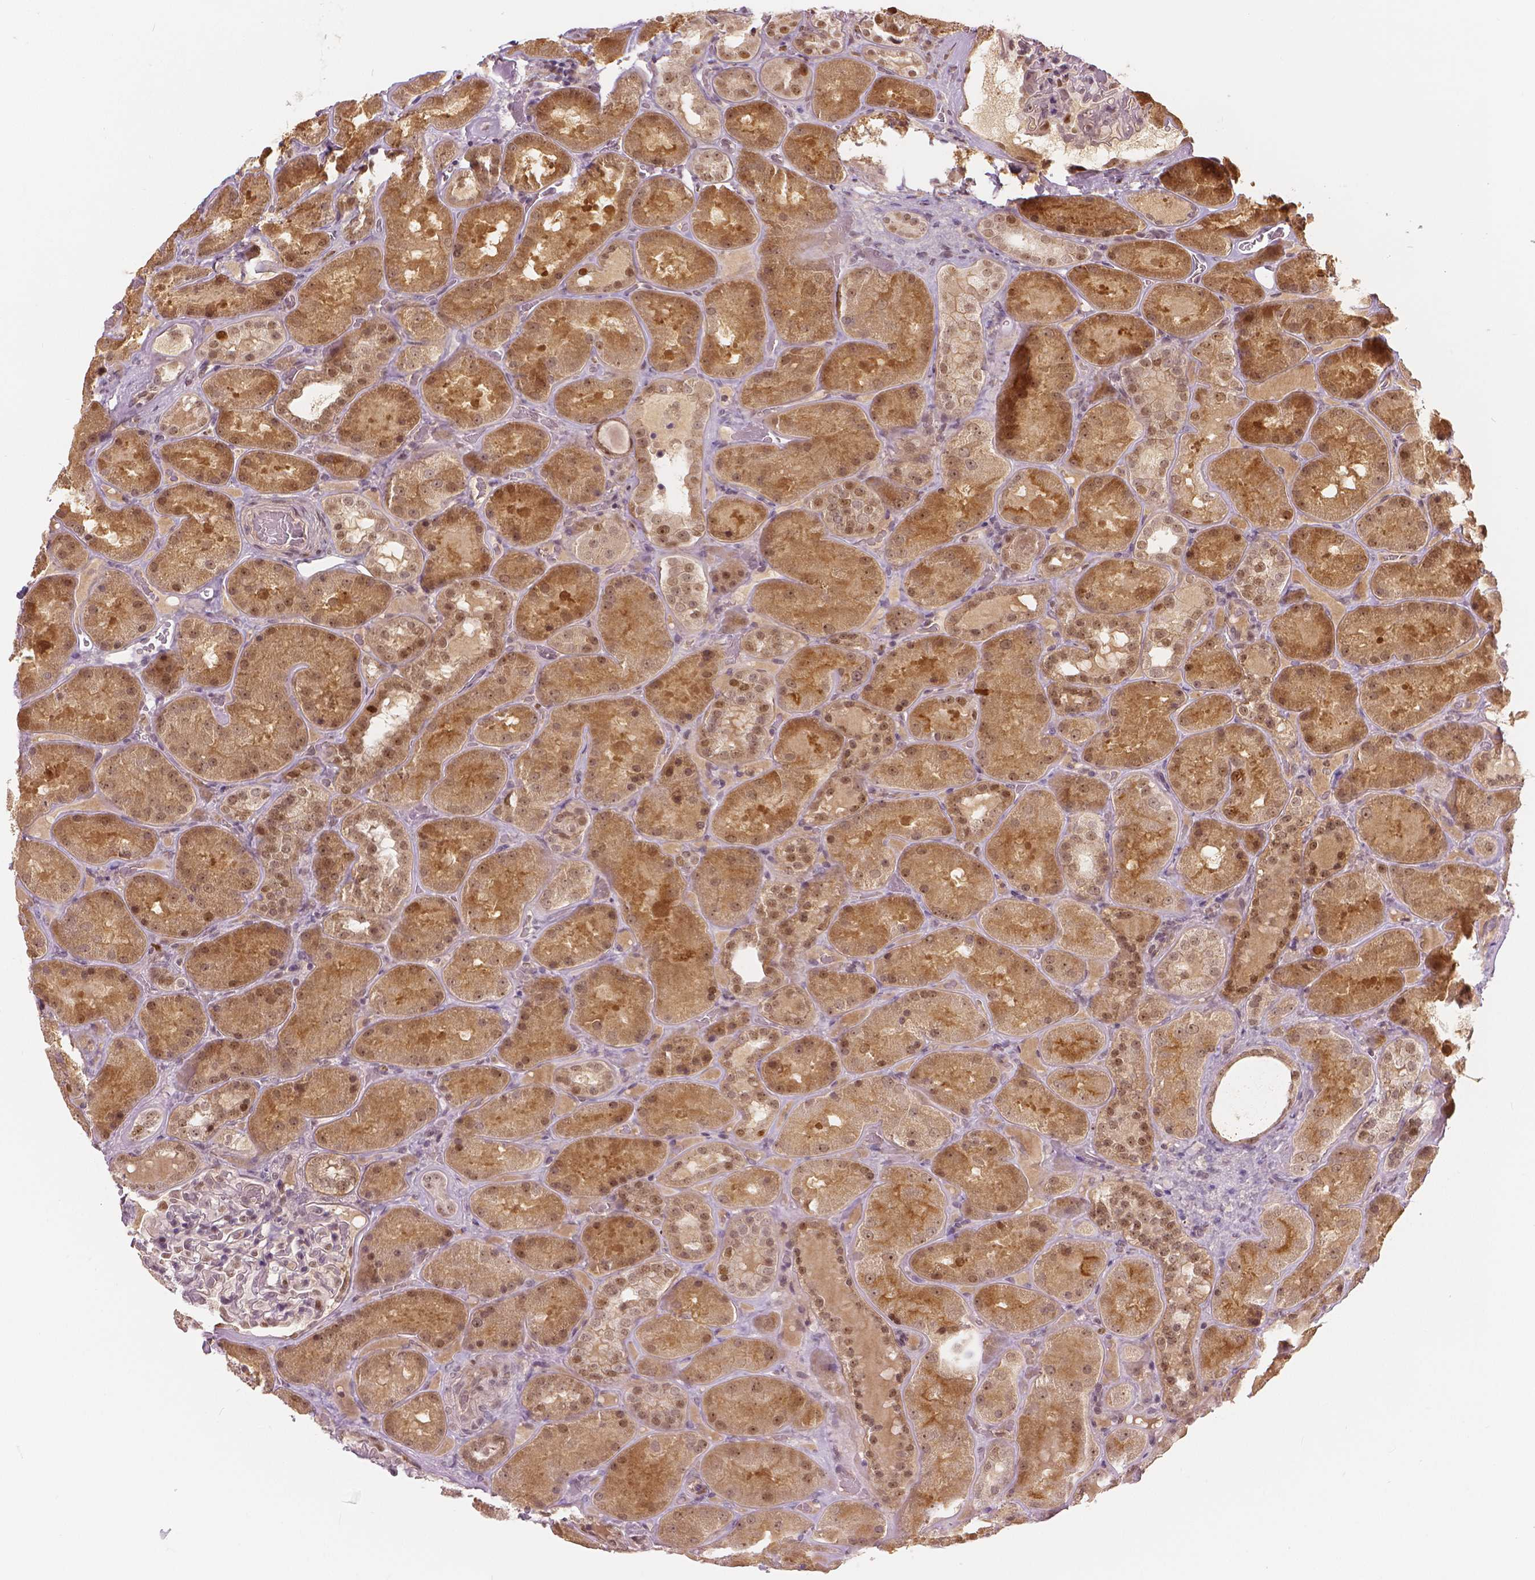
{"staining": {"intensity": "moderate", "quantity": "<25%", "location": "nuclear"}, "tissue": "kidney", "cell_type": "Cells in glomeruli", "image_type": "normal", "snomed": [{"axis": "morphology", "description": "Normal tissue, NOS"}, {"axis": "topography", "description": "Kidney"}], "caption": "Immunohistochemical staining of normal human kidney demonstrates <25% levels of moderate nuclear protein positivity in about <25% of cells in glomeruli. The staining is performed using DAB brown chromogen to label protein expression. The nuclei are counter-stained blue using hematoxylin.", "gene": "NSD2", "patient": {"sex": "male", "age": 73}}